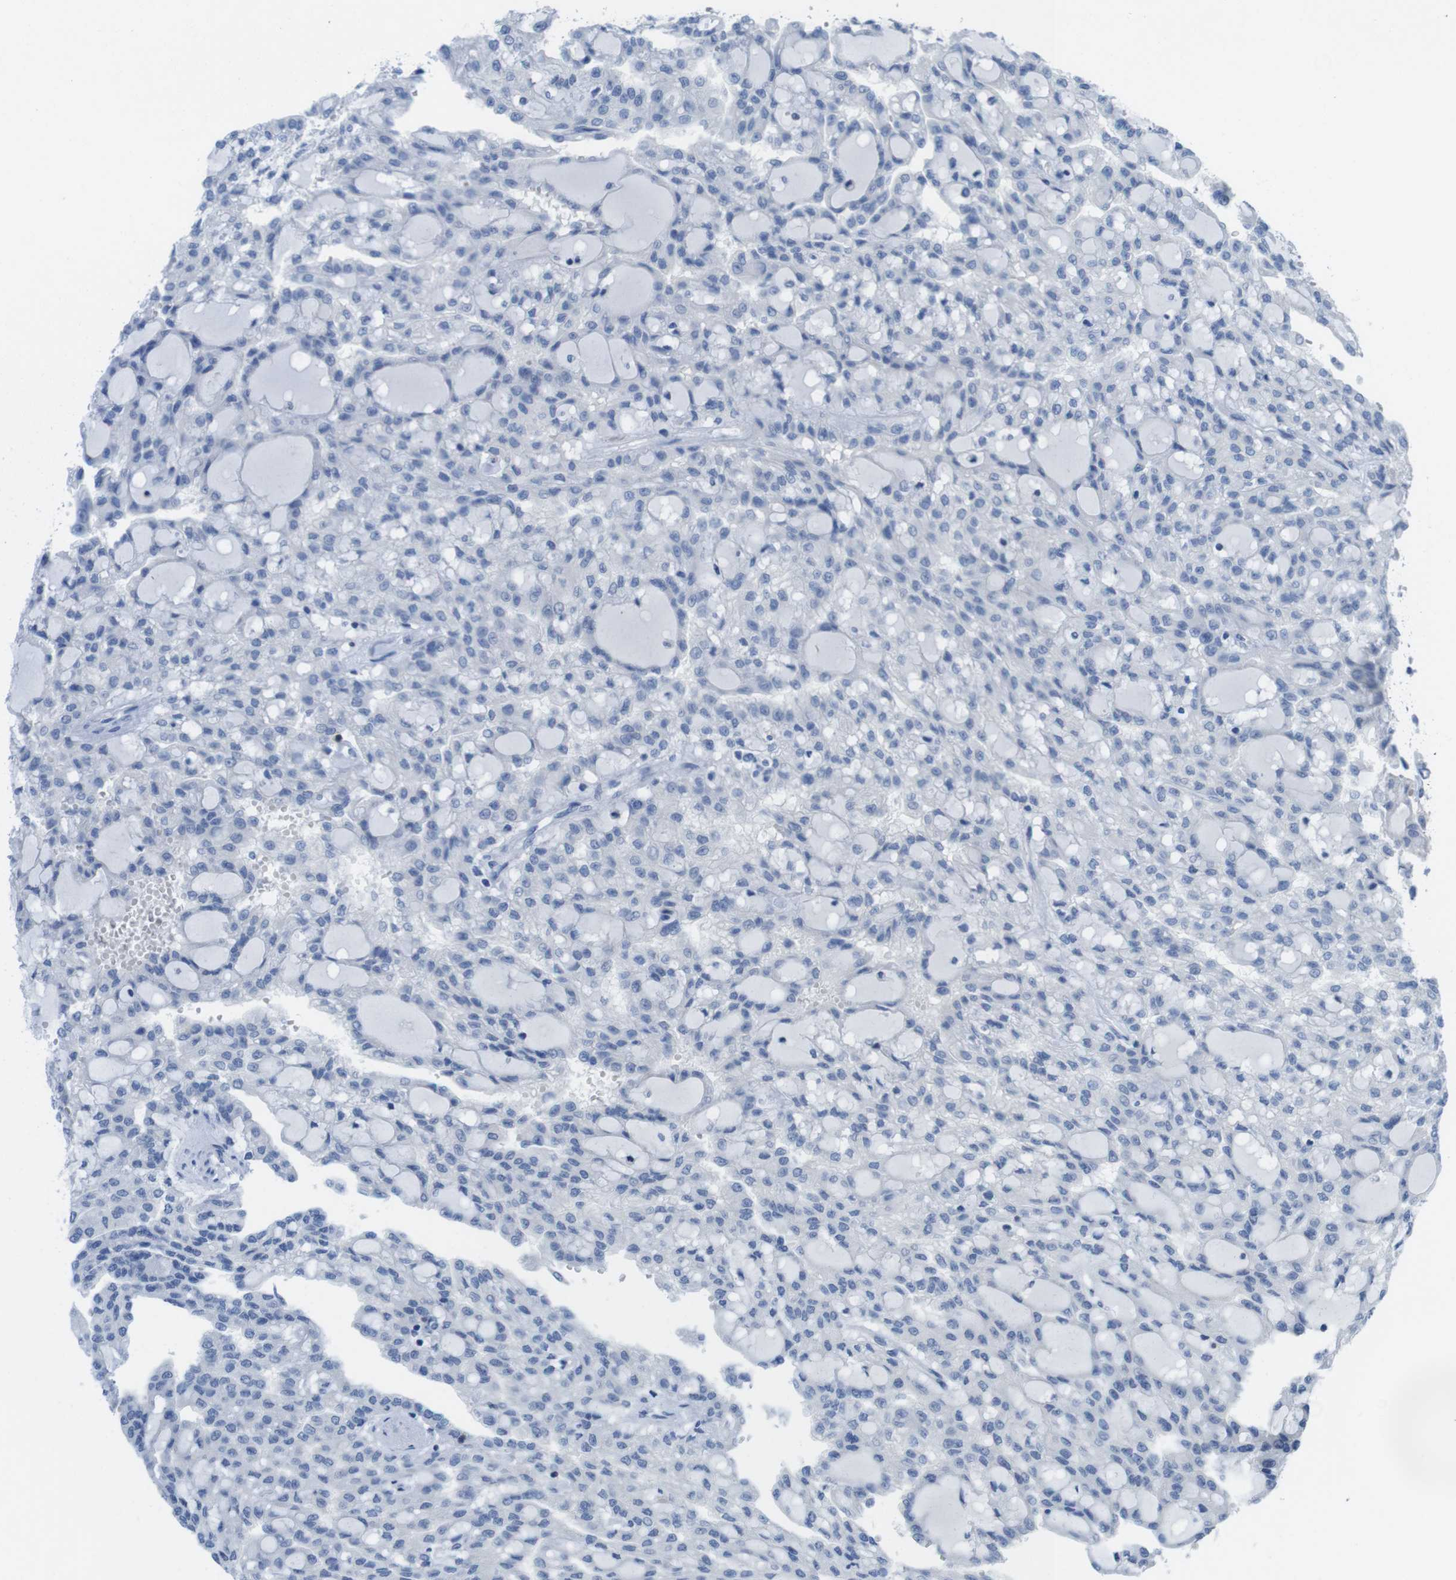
{"staining": {"intensity": "negative", "quantity": "none", "location": "none"}, "tissue": "renal cancer", "cell_type": "Tumor cells", "image_type": "cancer", "snomed": [{"axis": "morphology", "description": "Adenocarcinoma, NOS"}, {"axis": "topography", "description": "Kidney"}], "caption": "This is an immunohistochemistry (IHC) photomicrograph of human renal adenocarcinoma. There is no staining in tumor cells.", "gene": "CD5", "patient": {"sex": "male", "age": 63}}